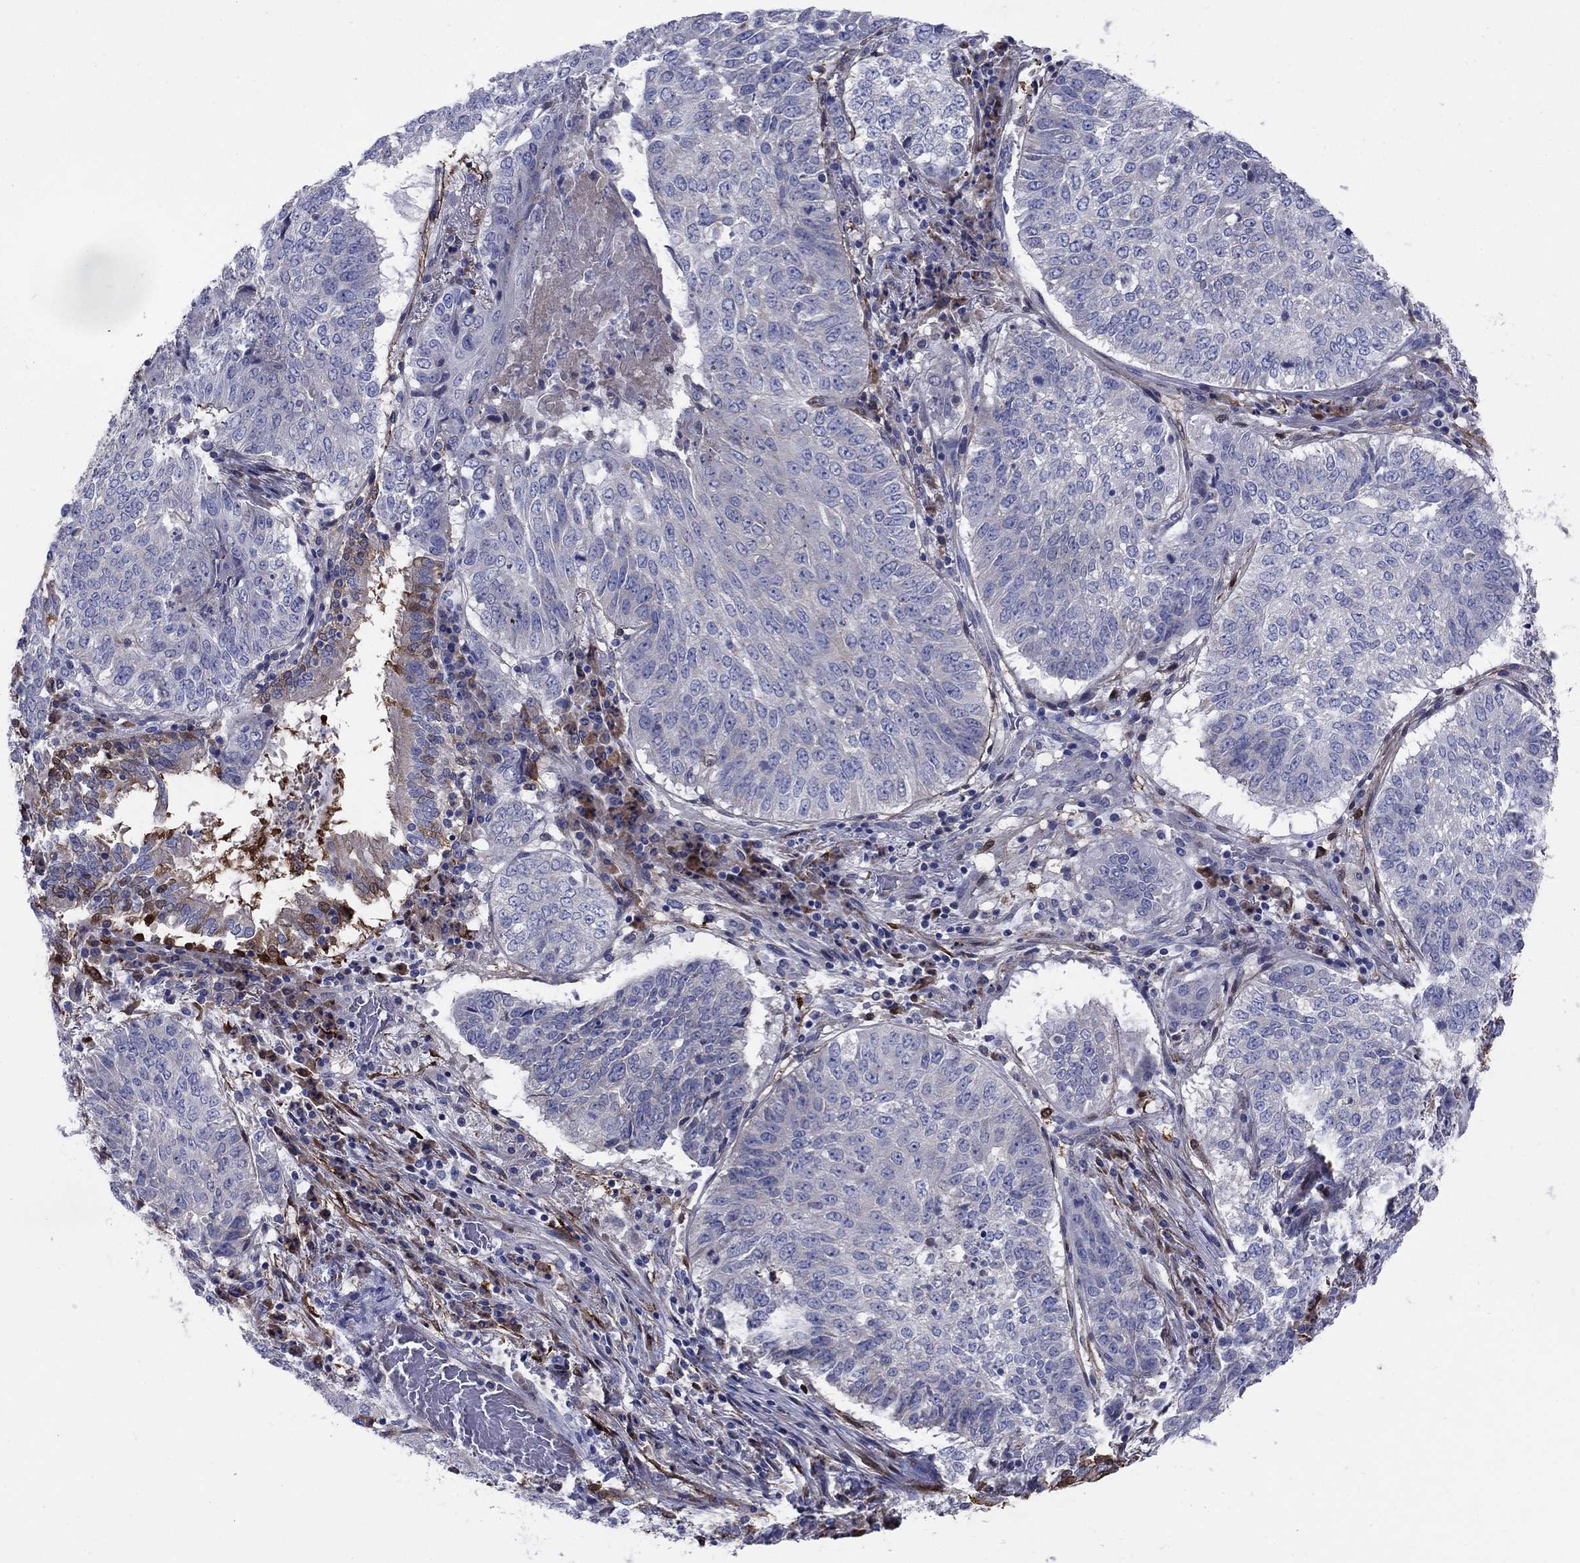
{"staining": {"intensity": "negative", "quantity": "none", "location": "none"}, "tissue": "lung cancer", "cell_type": "Tumor cells", "image_type": "cancer", "snomed": [{"axis": "morphology", "description": "Squamous cell carcinoma, NOS"}, {"axis": "topography", "description": "Lung"}], "caption": "A micrograph of human lung cancer is negative for staining in tumor cells.", "gene": "EMP2", "patient": {"sex": "male", "age": 64}}